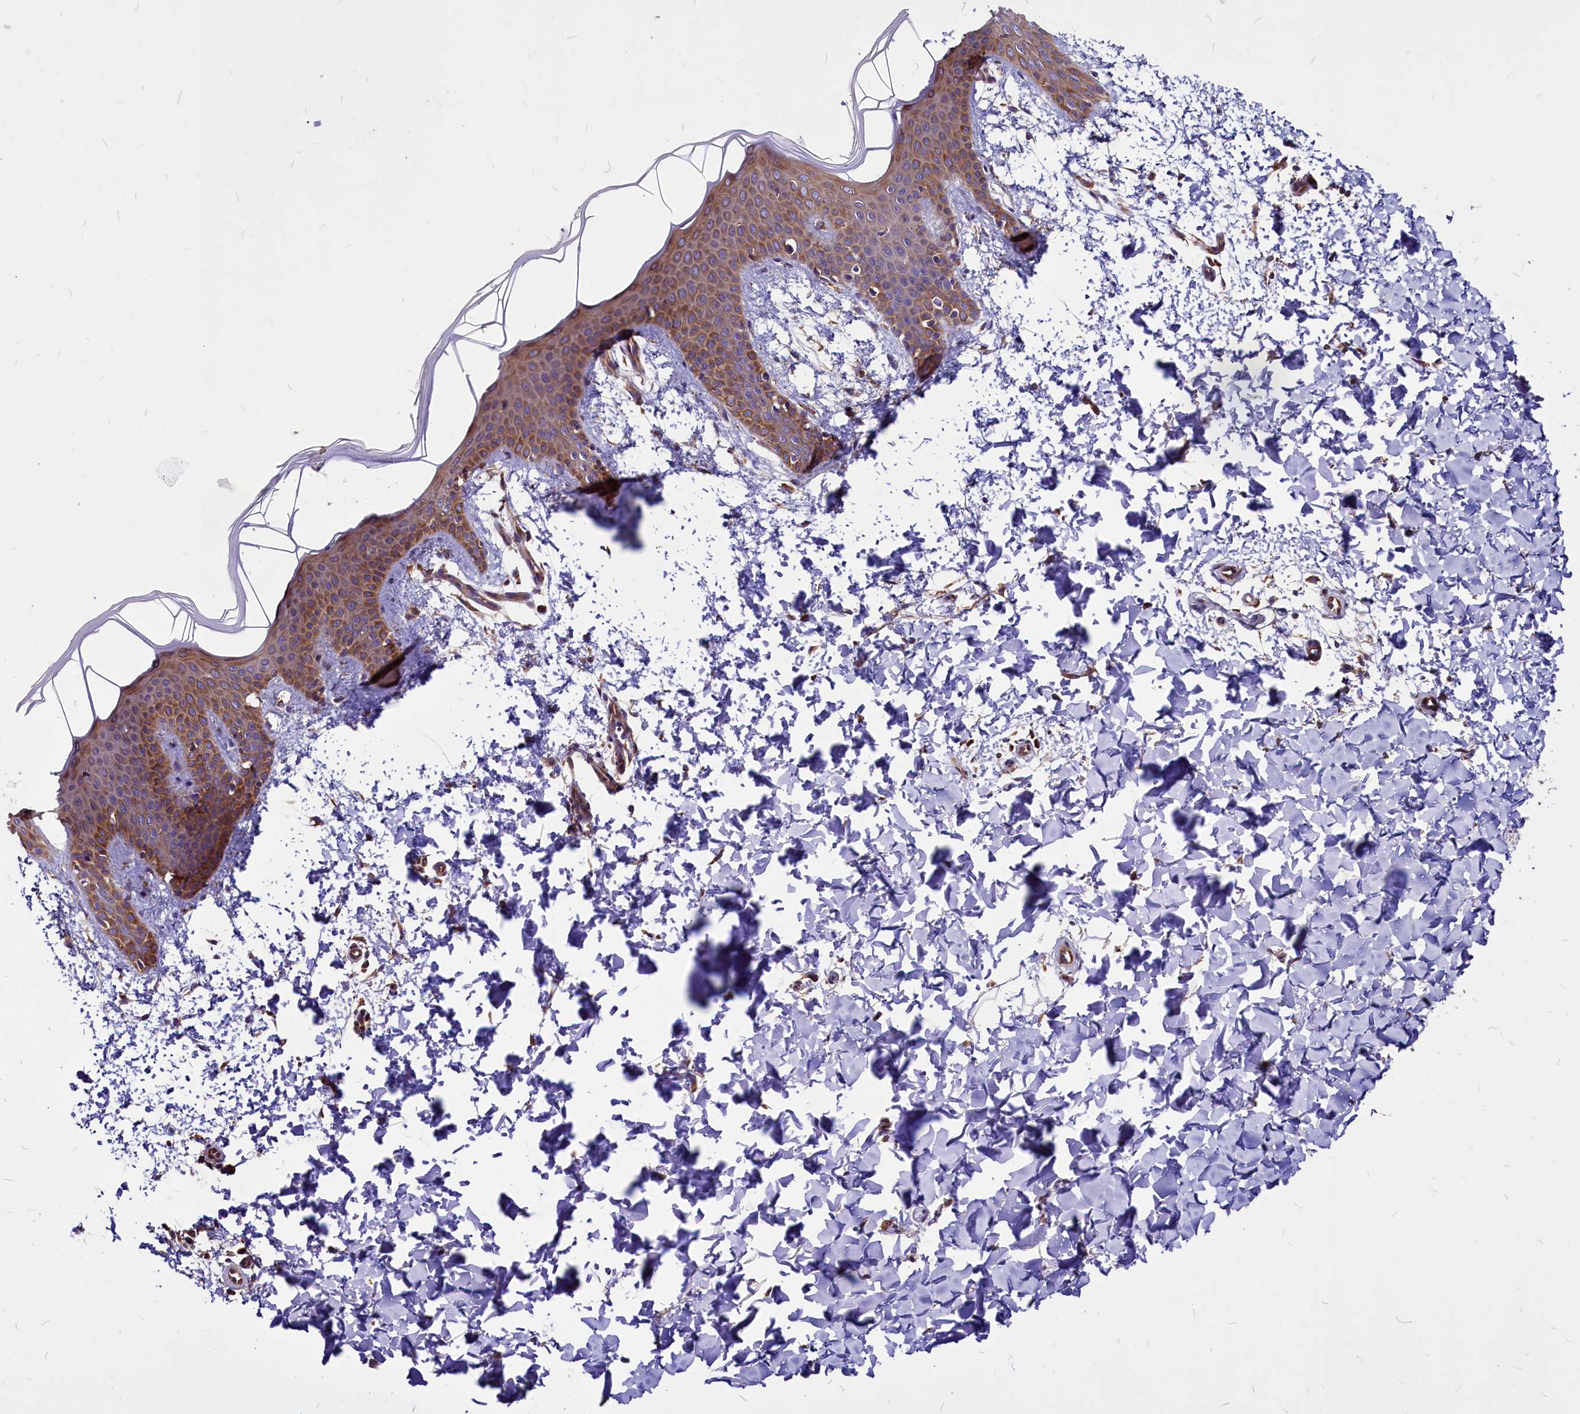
{"staining": {"intensity": "negative", "quantity": "none", "location": "none"}, "tissue": "skin", "cell_type": "Fibroblasts", "image_type": "normal", "snomed": [{"axis": "morphology", "description": "Normal tissue, NOS"}, {"axis": "topography", "description": "Skin"}], "caption": "Protein analysis of benign skin shows no significant positivity in fibroblasts.", "gene": "EIF3G", "patient": {"sex": "male", "age": 36}}